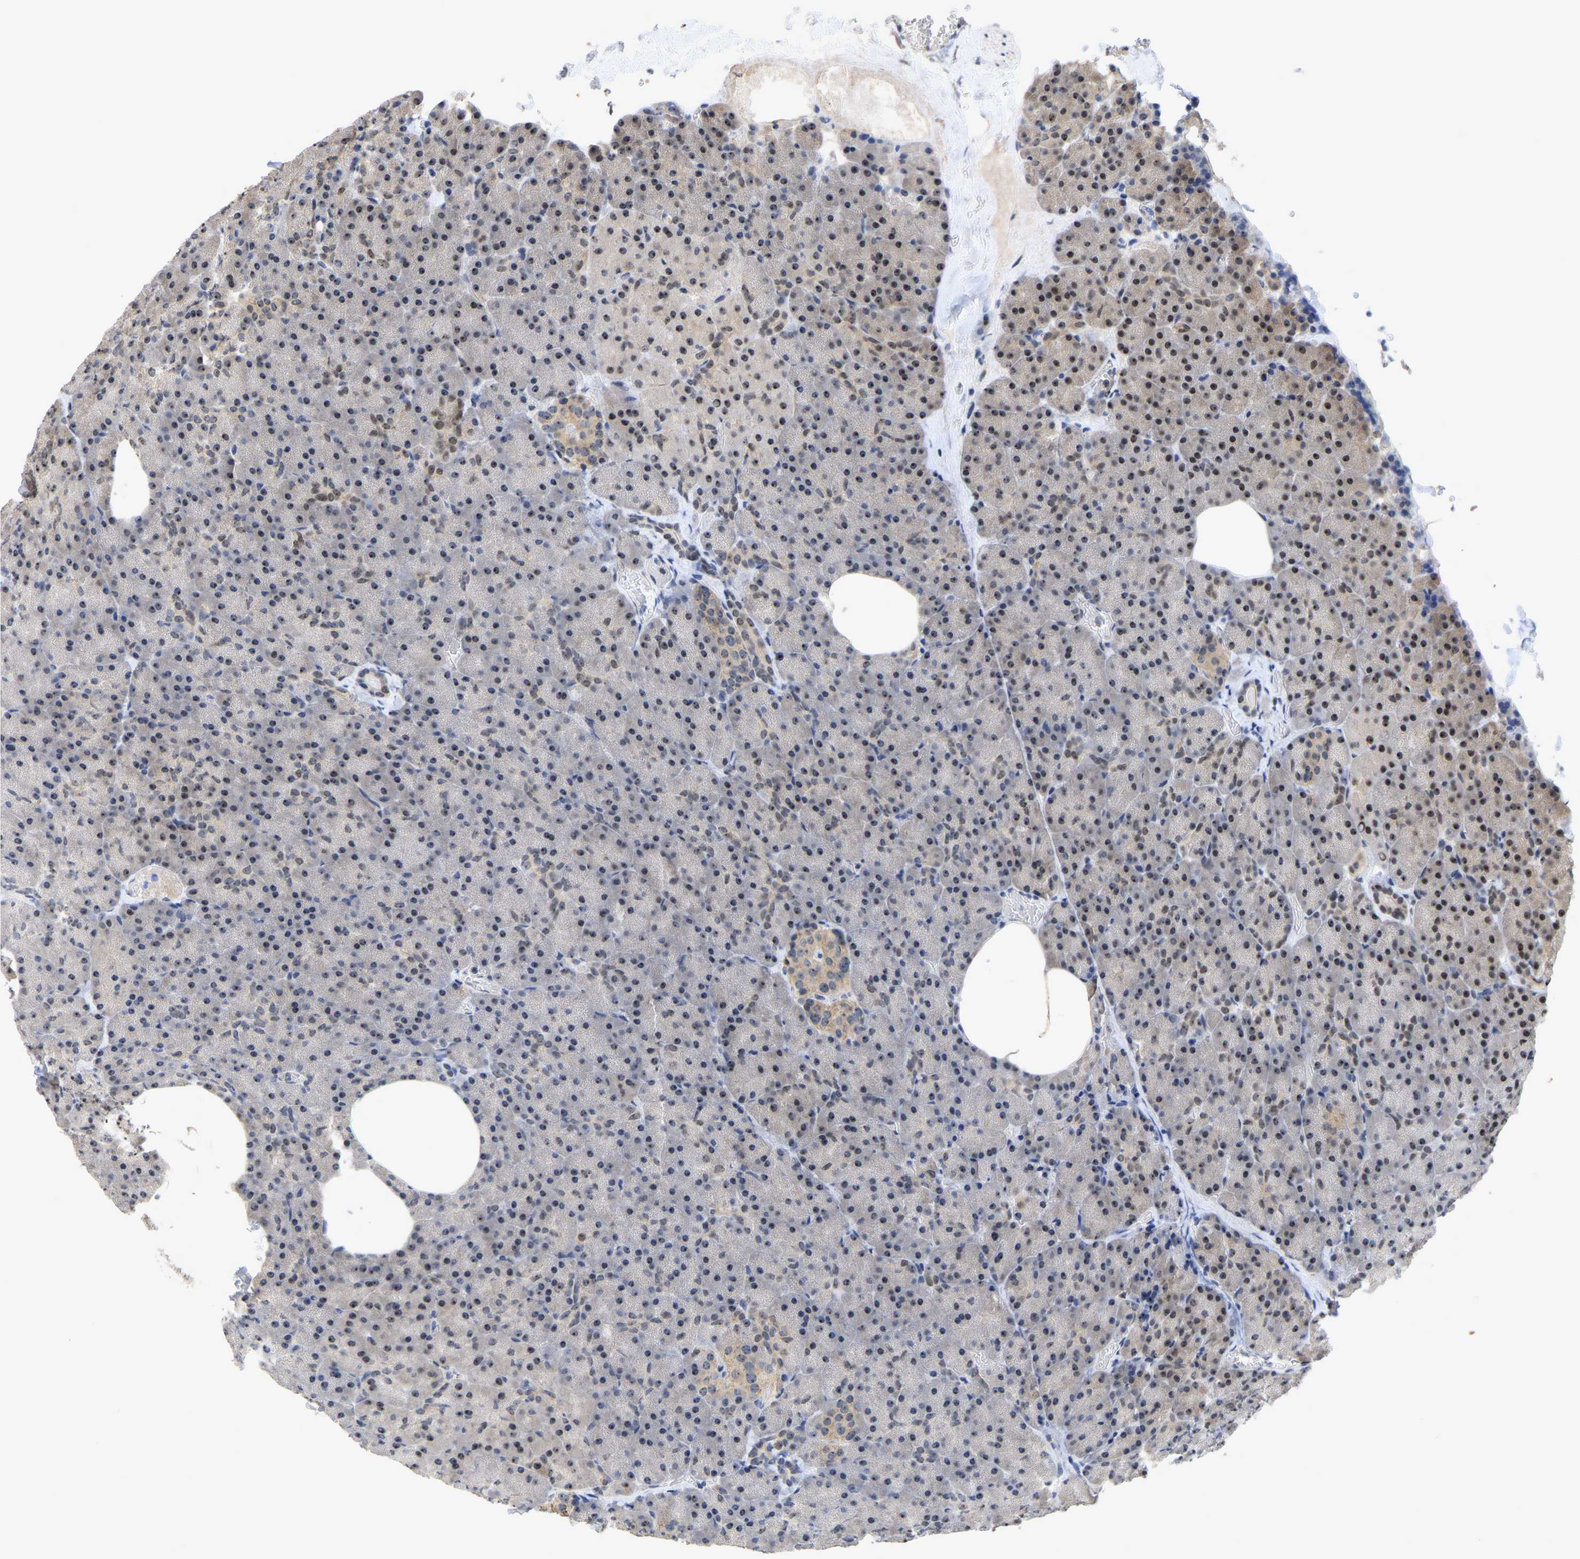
{"staining": {"intensity": "weak", "quantity": "<25%", "location": "nuclear"}, "tissue": "pancreas", "cell_type": "Exocrine glandular cells", "image_type": "normal", "snomed": [{"axis": "morphology", "description": "Normal tissue, NOS"}, {"axis": "morphology", "description": "Carcinoid, malignant, NOS"}, {"axis": "topography", "description": "Pancreas"}], "caption": "Immunohistochemistry (IHC) histopathology image of normal pancreas stained for a protein (brown), which displays no positivity in exocrine glandular cells.", "gene": "NLE1", "patient": {"sex": "female", "age": 35}}